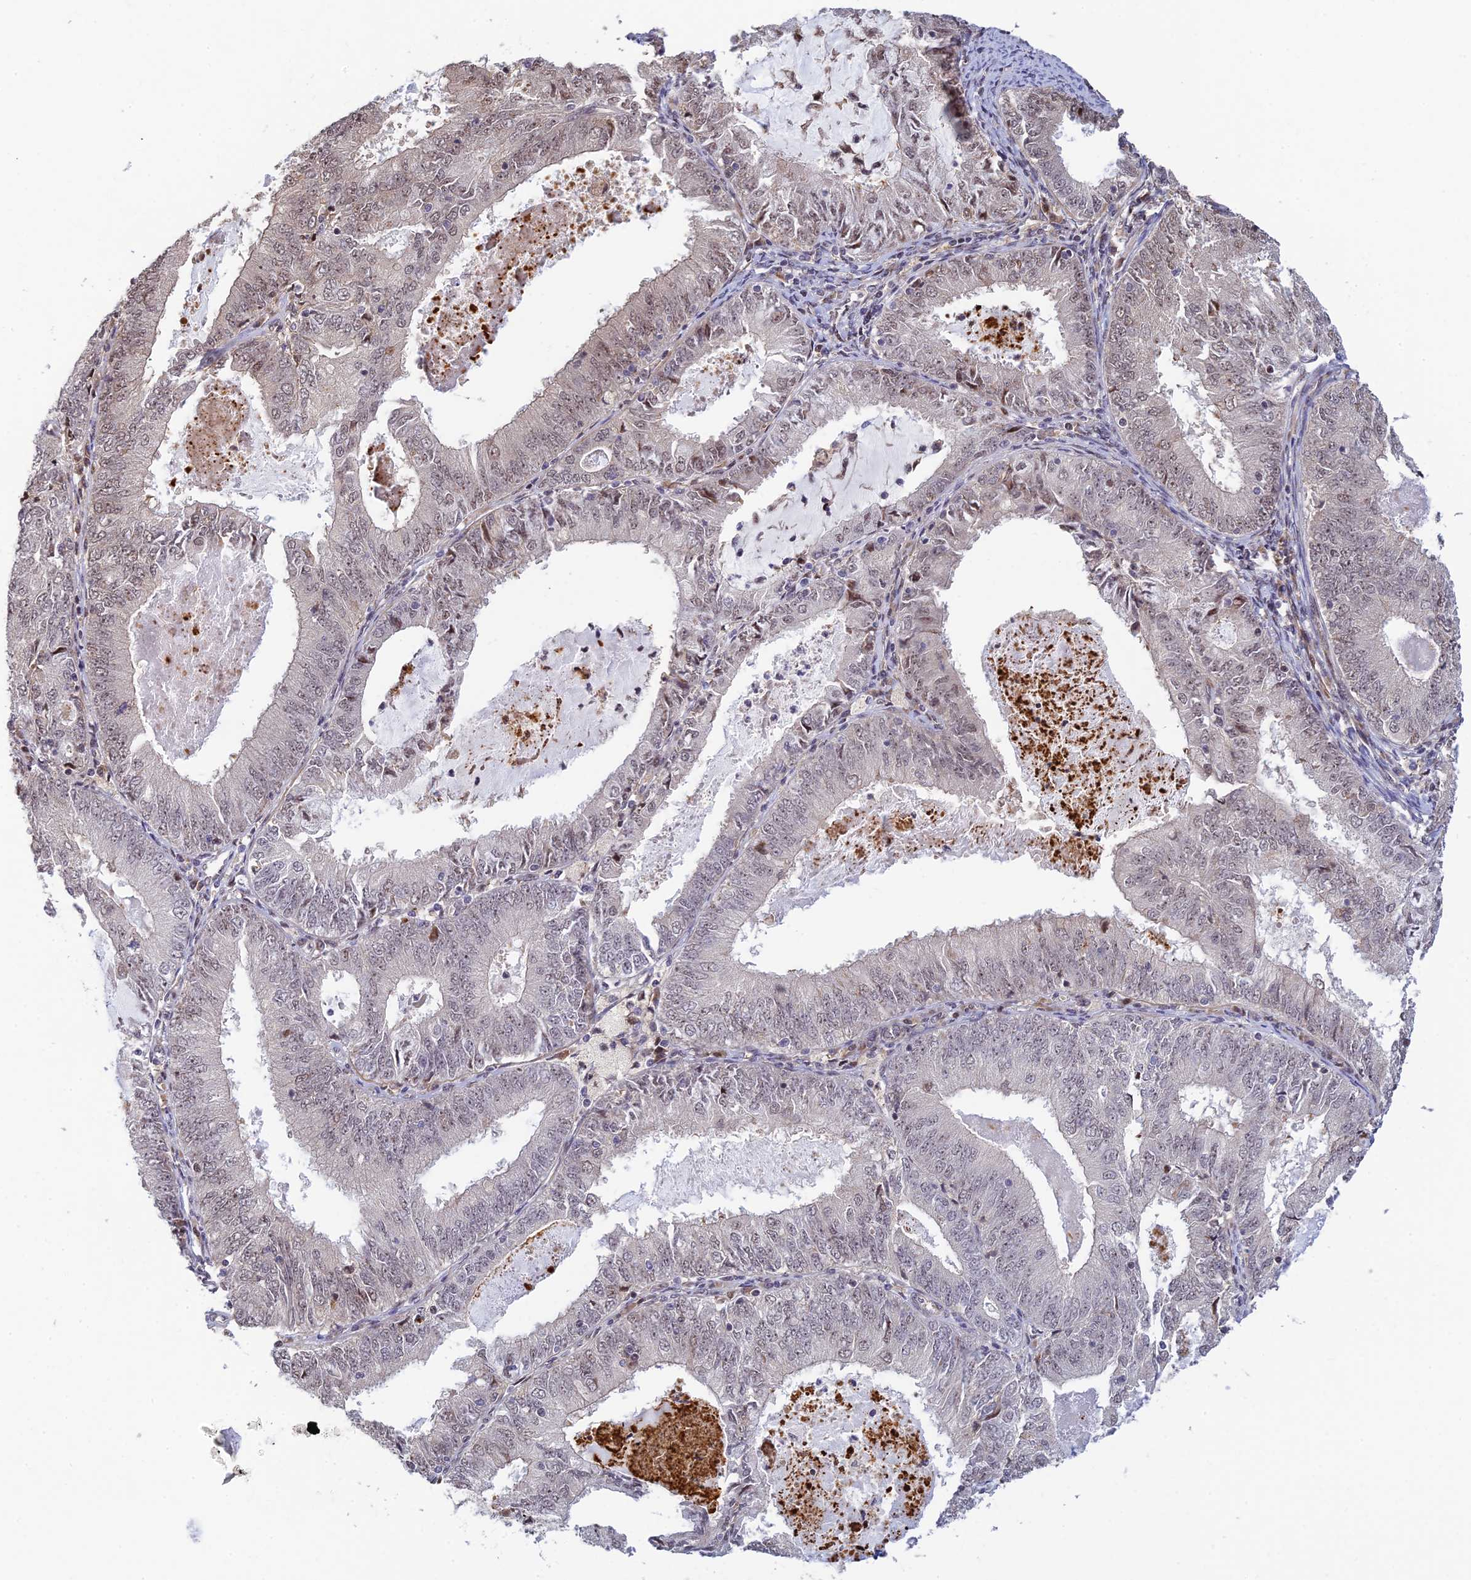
{"staining": {"intensity": "weak", "quantity": "<25%", "location": "nuclear"}, "tissue": "endometrial cancer", "cell_type": "Tumor cells", "image_type": "cancer", "snomed": [{"axis": "morphology", "description": "Adenocarcinoma, NOS"}, {"axis": "topography", "description": "Endometrium"}], "caption": "The IHC micrograph has no significant positivity in tumor cells of endometrial adenocarcinoma tissue.", "gene": "UFSP2", "patient": {"sex": "female", "age": 57}}